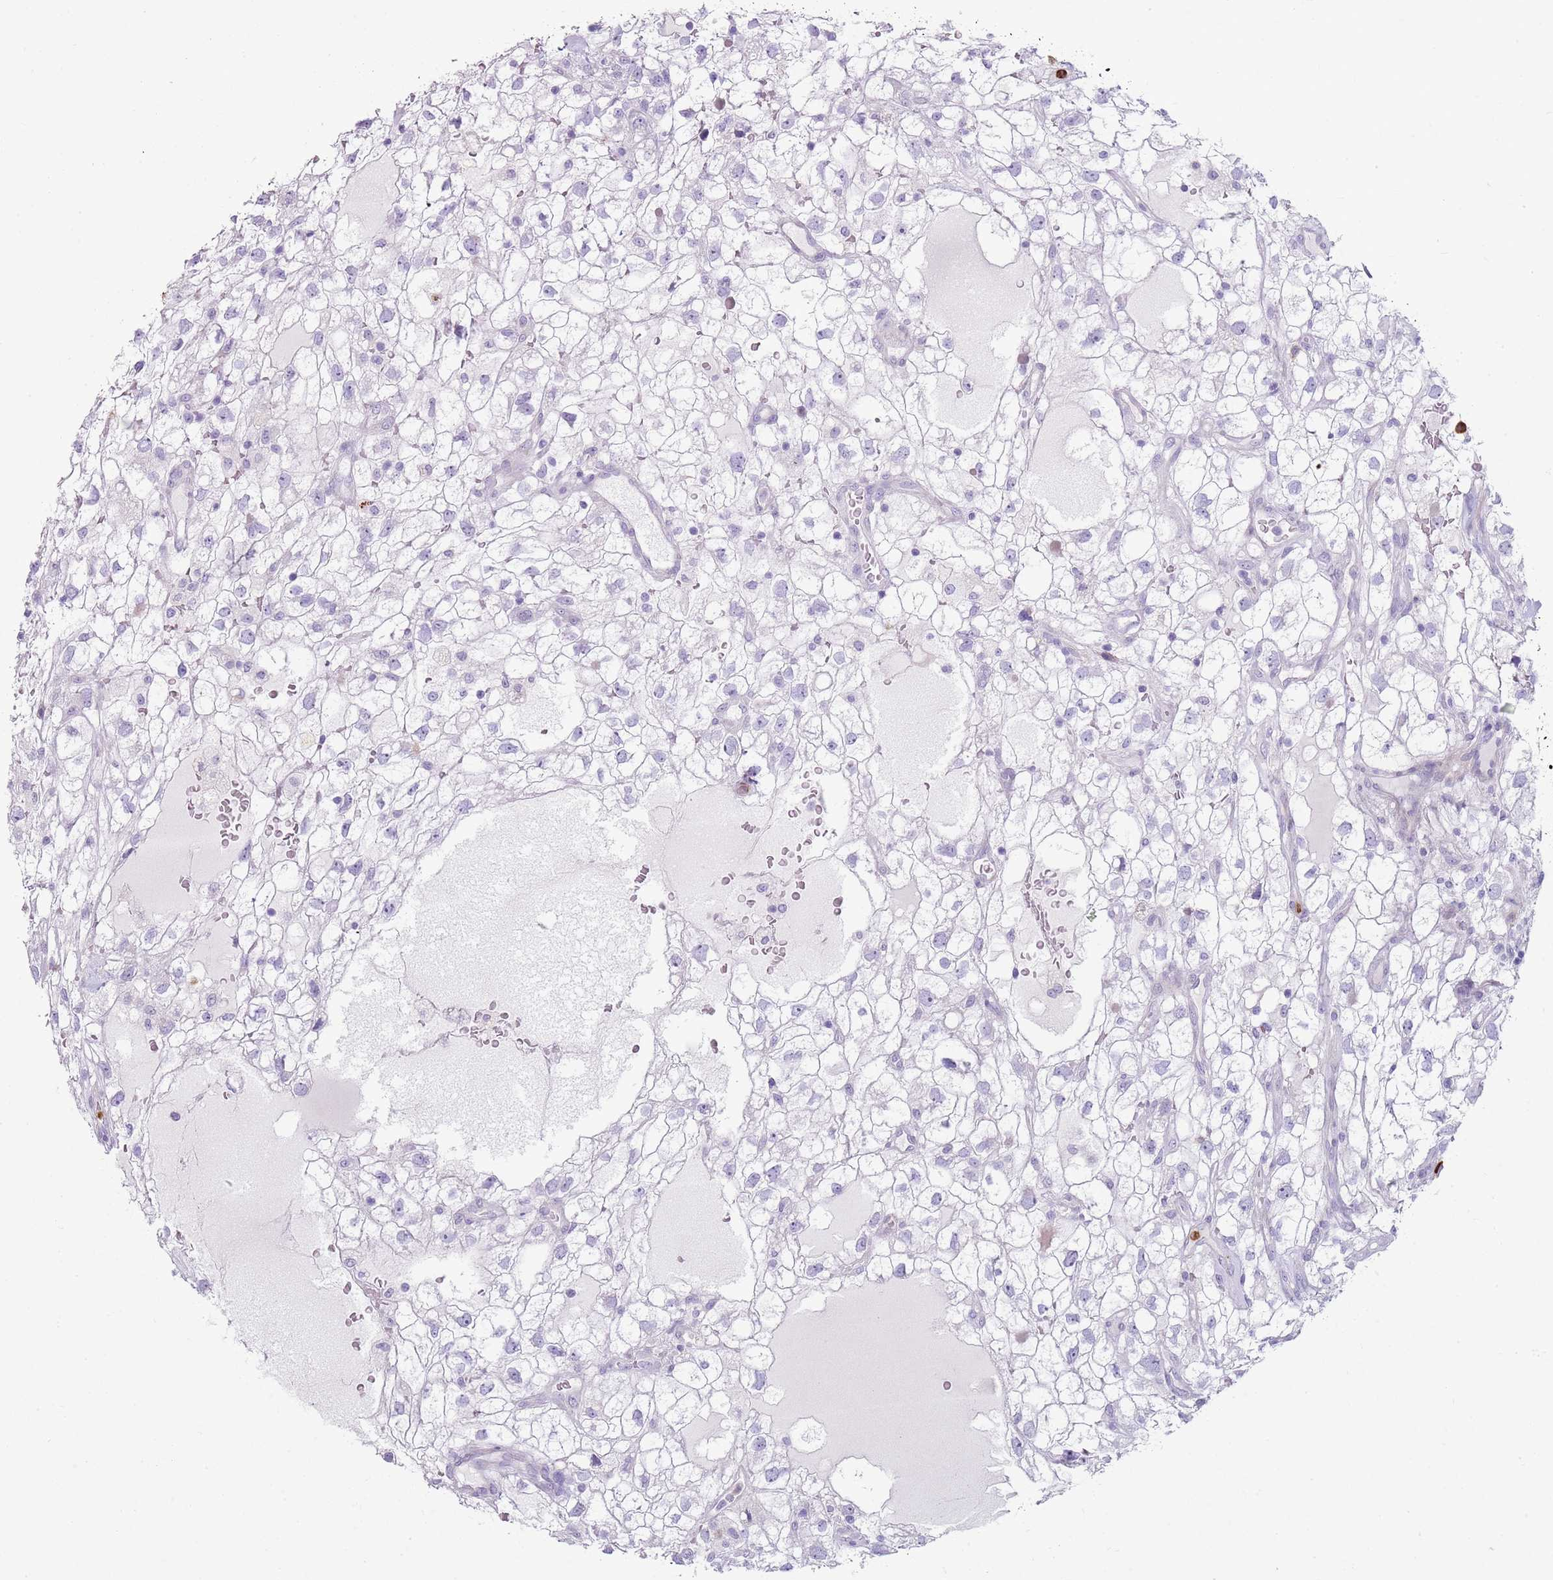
{"staining": {"intensity": "negative", "quantity": "none", "location": "none"}, "tissue": "renal cancer", "cell_type": "Tumor cells", "image_type": "cancer", "snomed": [{"axis": "morphology", "description": "Adenocarcinoma, NOS"}, {"axis": "topography", "description": "Kidney"}], "caption": "Immunohistochemistry (IHC) micrograph of neoplastic tissue: human adenocarcinoma (renal) stained with DAB reveals no significant protein expression in tumor cells.", "gene": "CD177", "patient": {"sex": "male", "age": 59}}